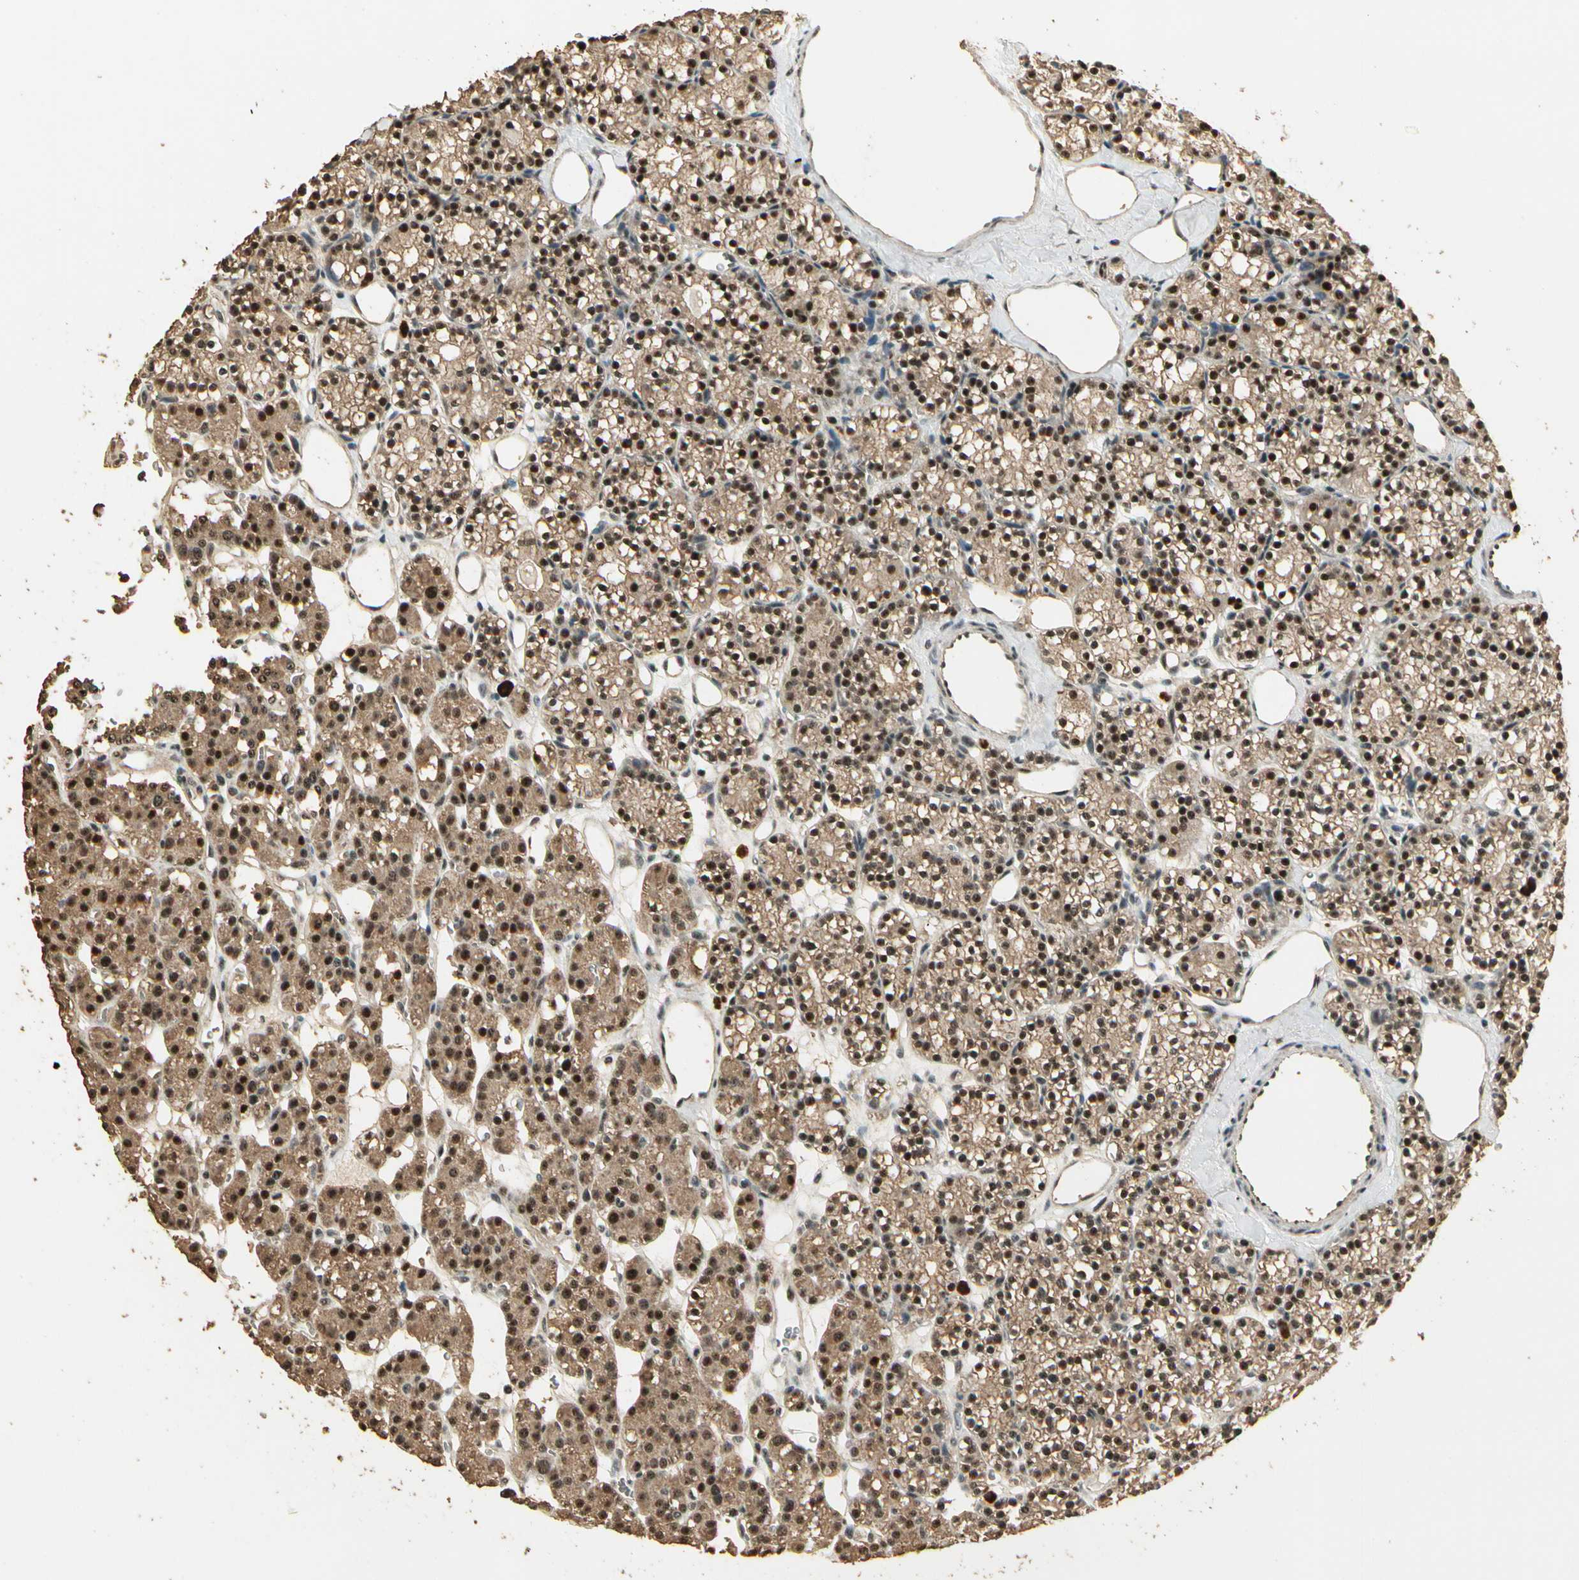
{"staining": {"intensity": "strong", "quantity": ">75%", "location": "cytoplasmic/membranous,nuclear"}, "tissue": "parathyroid gland", "cell_type": "Glandular cells", "image_type": "normal", "snomed": [{"axis": "morphology", "description": "Normal tissue, NOS"}, {"axis": "topography", "description": "Parathyroid gland"}], "caption": "Protein expression analysis of benign human parathyroid gland reveals strong cytoplasmic/membranous,nuclear positivity in about >75% of glandular cells. The protein of interest is shown in brown color, while the nuclei are stained blue.", "gene": "RBM25", "patient": {"sex": "female", "age": 64}}